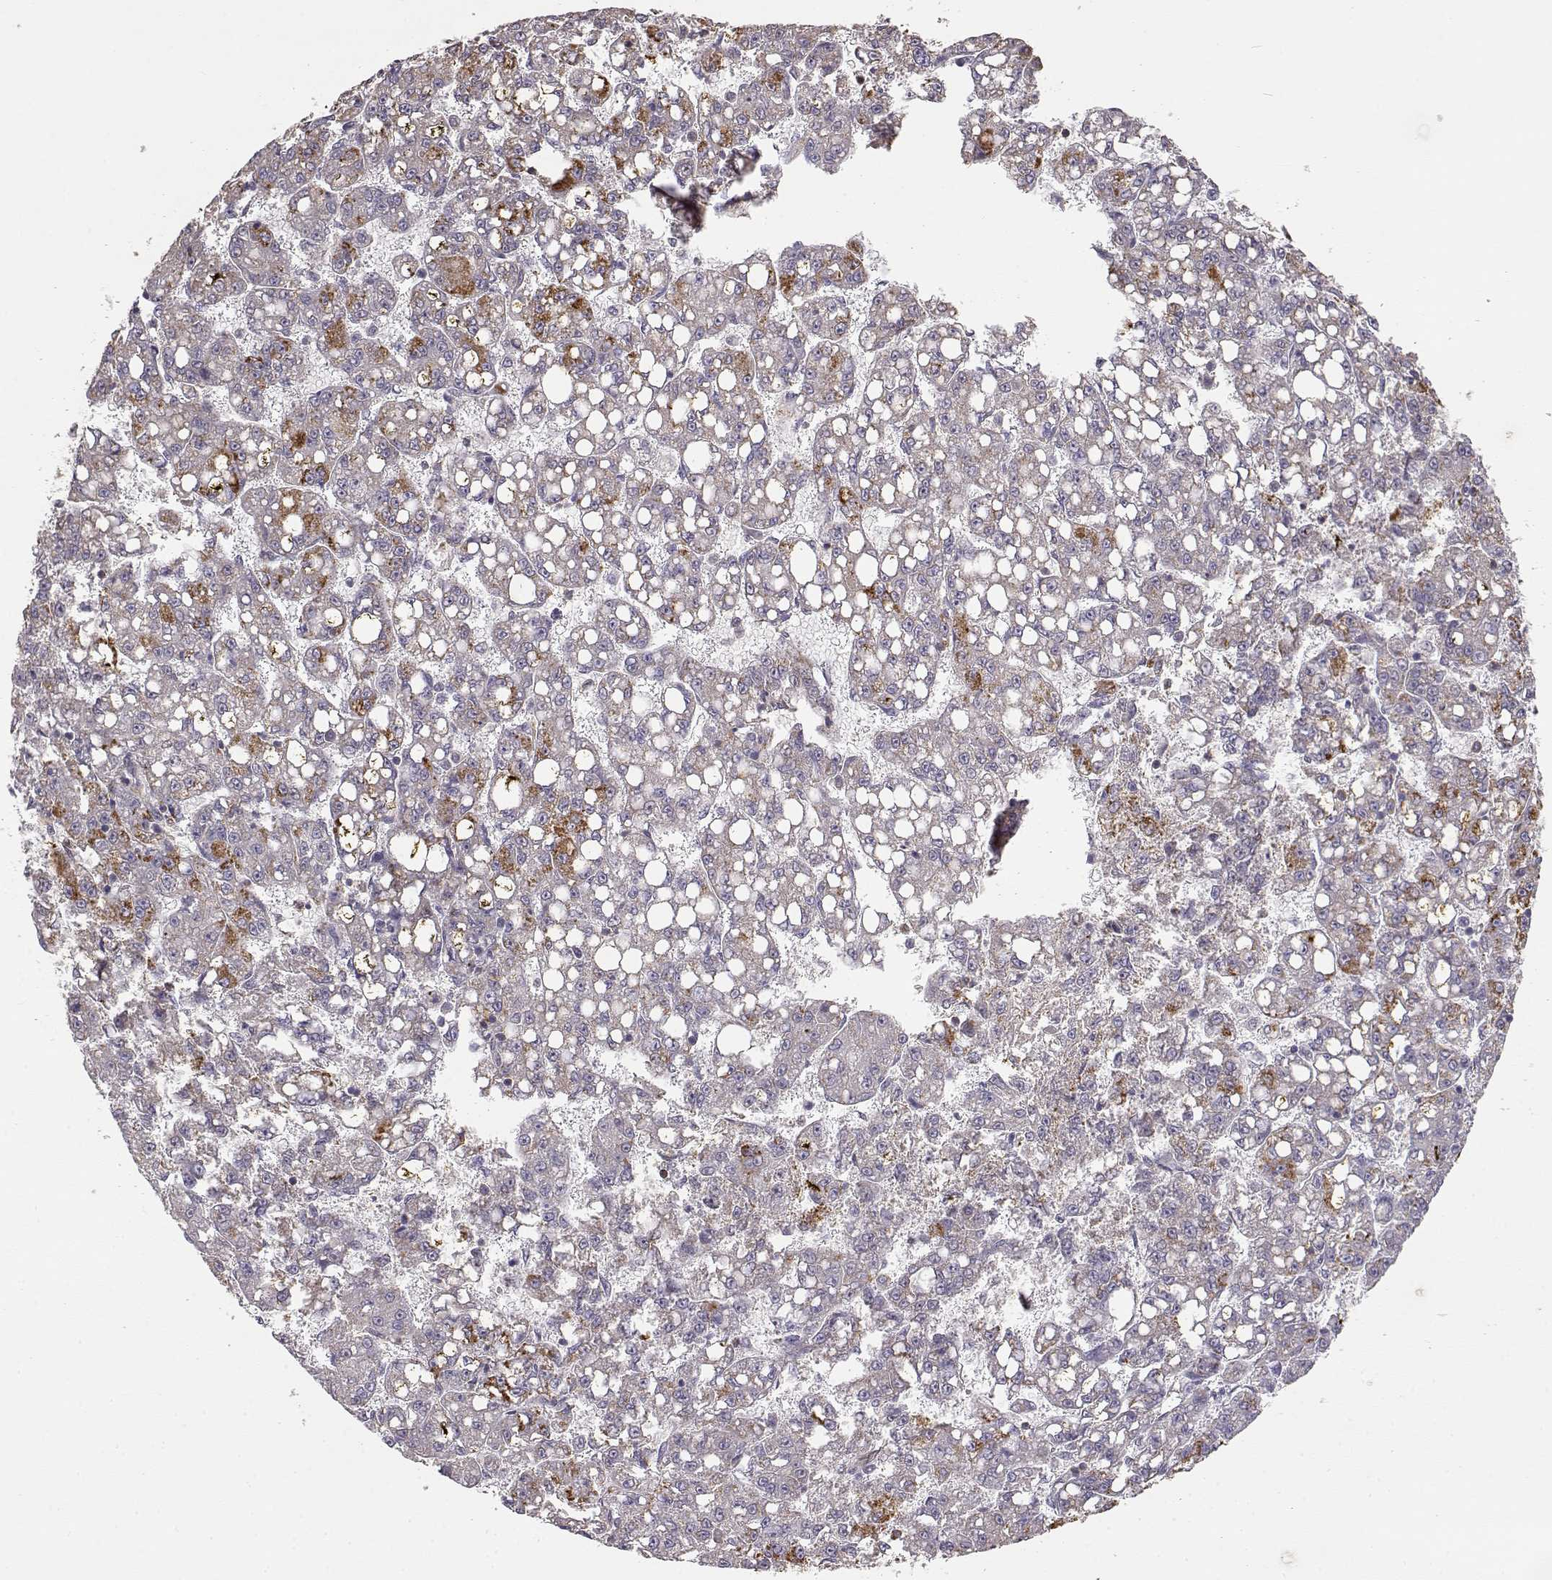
{"staining": {"intensity": "moderate", "quantity": "<25%", "location": "cytoplasmic/membranous"}, "tissue": "liver cancer", "cell_type": "Tumor cells", "image_type": "cancer", "snomed": [{"axis": "morphology", "description": "Carcinoma, Hepatocellular, NOS"}, {"axis": "topography", "description": "Liver"}], "caption": "A brown stain shows moderate cytoplasmic/membranous staining of a protein in hepatocellular carcinoma (liver) tumor cells. (DAB (3,3'-diaminobenzidine) = brown stain, brightfield microscopy at high magnification).", "gene": "IFITM1", "patient": {"sex": "female", "age": 65}}